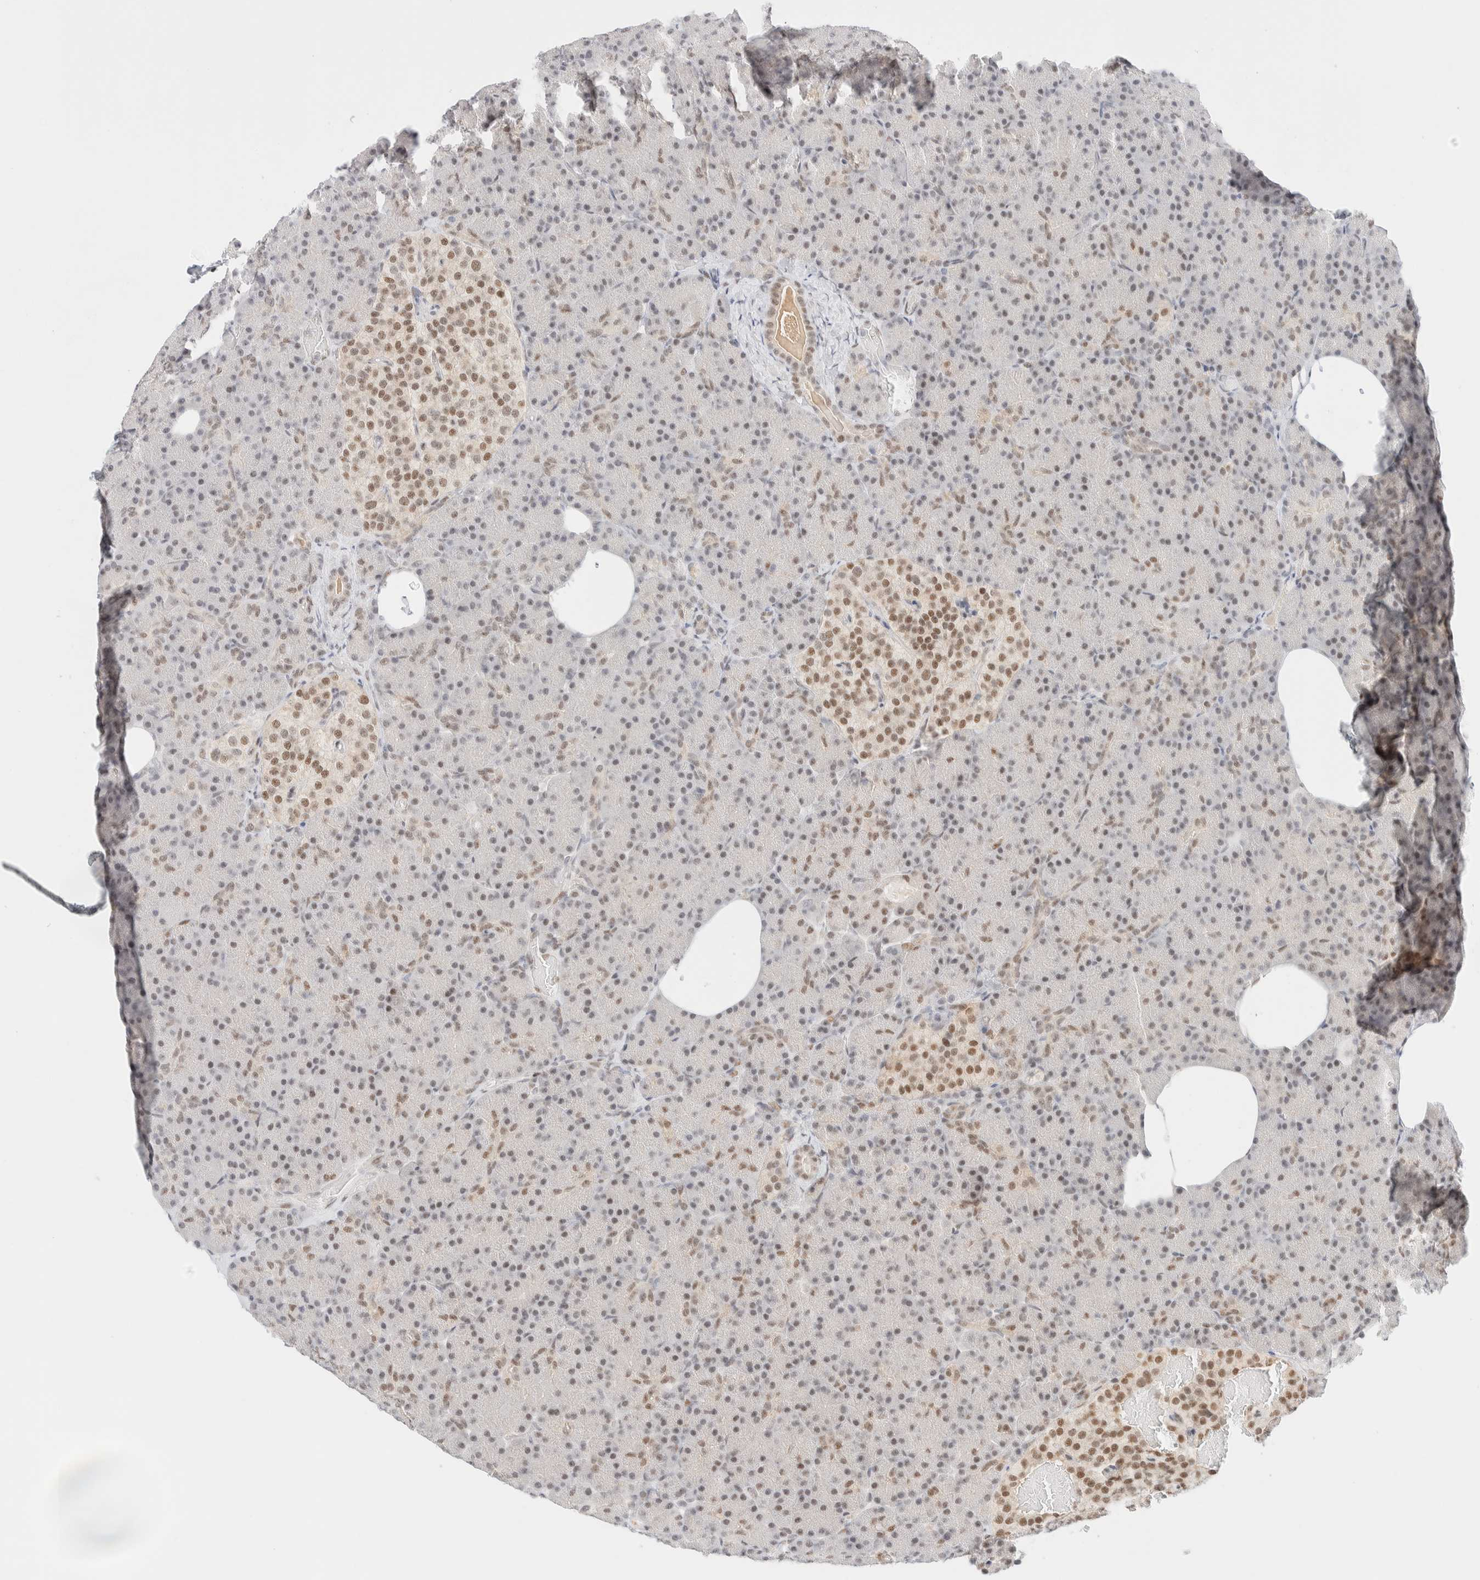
{"staining": {"intensity": "moderate", "quantity": "<25%", "location": "nuclear"}, "tissue": "pancreas", "cell_type": "Exocrine glandular cells", "image_type": "normal", "snomed": [{"axis": "morphology", "description": "Normal tissue, NOS"}, {"axis": "topography", "description": "Pancreas"}], "caption": "A high-resolution histopathology image shows immunohistochemistry (IHC) staining of unremarkable pancreas, which demonstrates moderate nuclear expression in about <25% of exocrine glandular cells.", "gene": "PYGO2", "patient": {"sex": "female", "age": 43}}